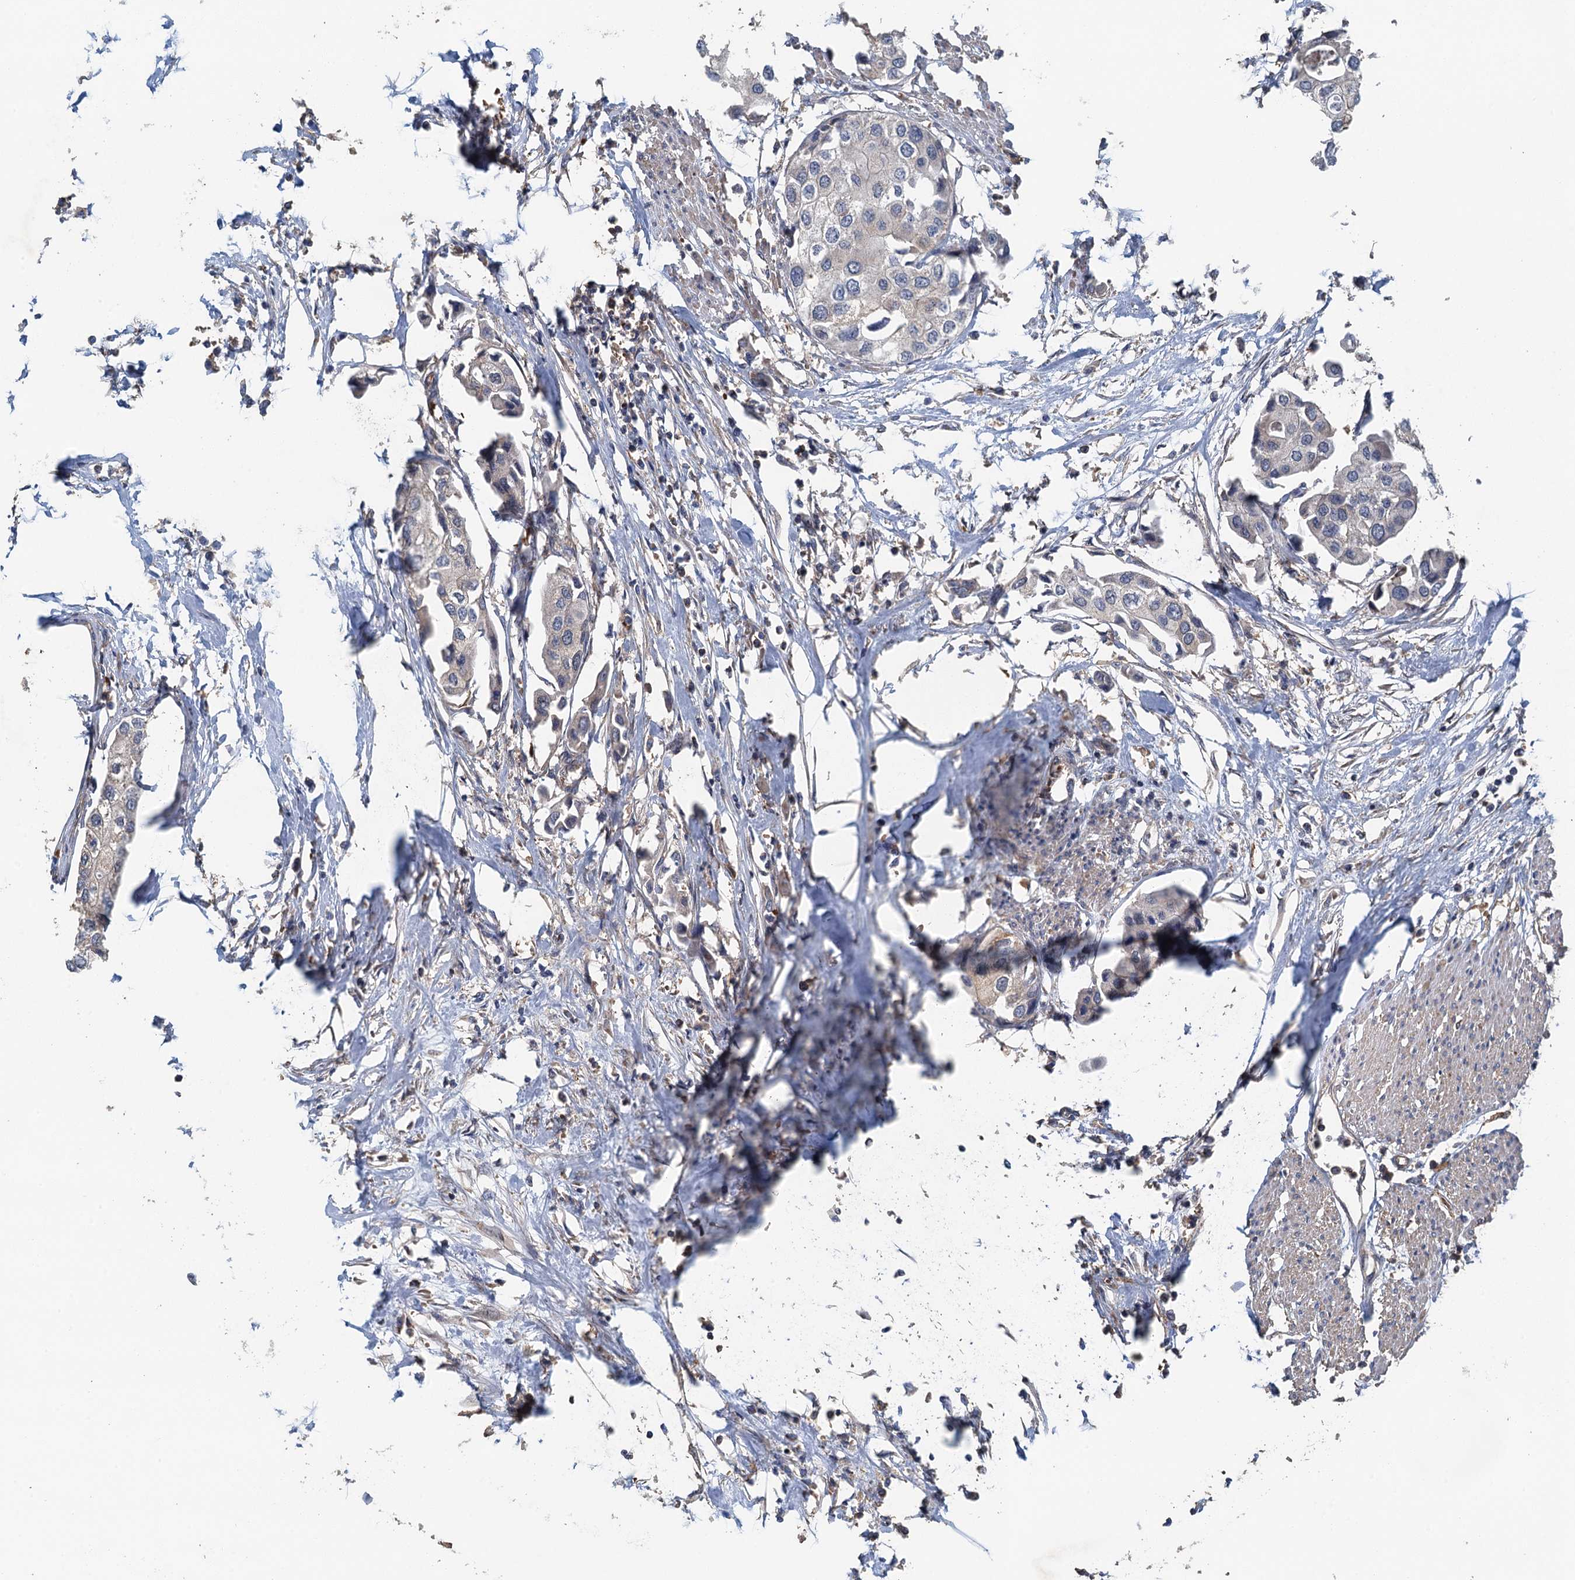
{"staining": {"intensity": "negative", "quantity": "none", "location": "none"}, "tissue": "urothelial cancer", "cell_type": "Tumor cells", "image_type": "cancer", "snomed": [{"axis": "morphology", "description": "Urothelial carcinoma, High grade"}, {"axis": "topography", "description": "Urinary bladder"}], "caption": "Immunohistochemistry (IHC) of urothelial carcinoma (high-grade) demonstrates no expression in tumor cells. The staining was performed using DAB to visualize the protein expression in brown, while the nuclei were stained in blue with hematoxylin (Magnification: 20x).", "gene": "RSAD2", "patient": {"sex": "male", "age": 64}}